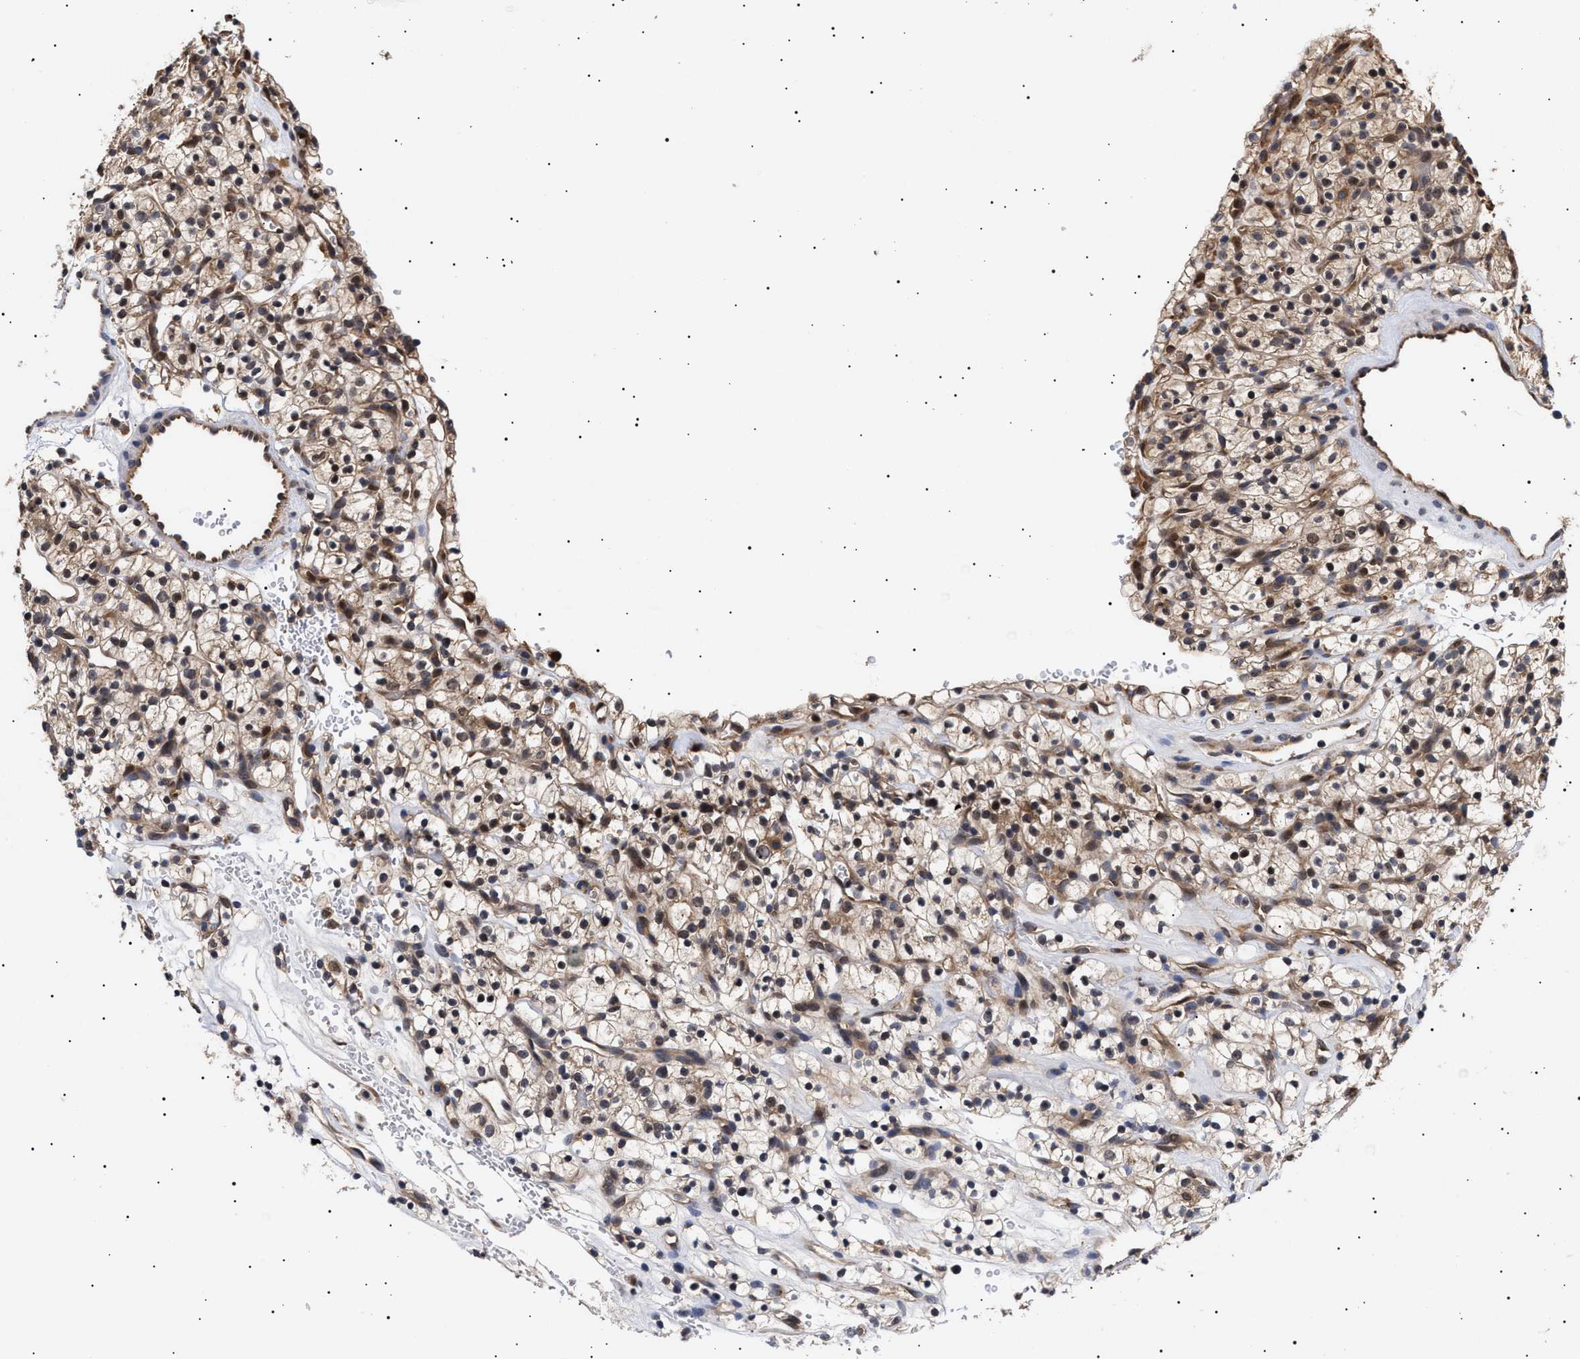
{"staining": {"intensity": "moderate", "quantity": ">75%", "location": "cytoplasmic/membranous,nuclear"}, "tissue": "renal cancer", "cell_type": "Tumor cells", "image_type": "cancer", "snomed": [{"axis": "morphology", "description": "Adenocarcinoma, NOS"}, {"axis": "topography", "description": "Kidney"}], "caption": "Human renal adenocarcinoma stained with a brown dye demonstrates moderate cytoplasmic/membranous and nuclear positive positivity in about >75% of tumor cells.", "gene": "KRBA1", "patient": {"sex": "female", "age": 57}}